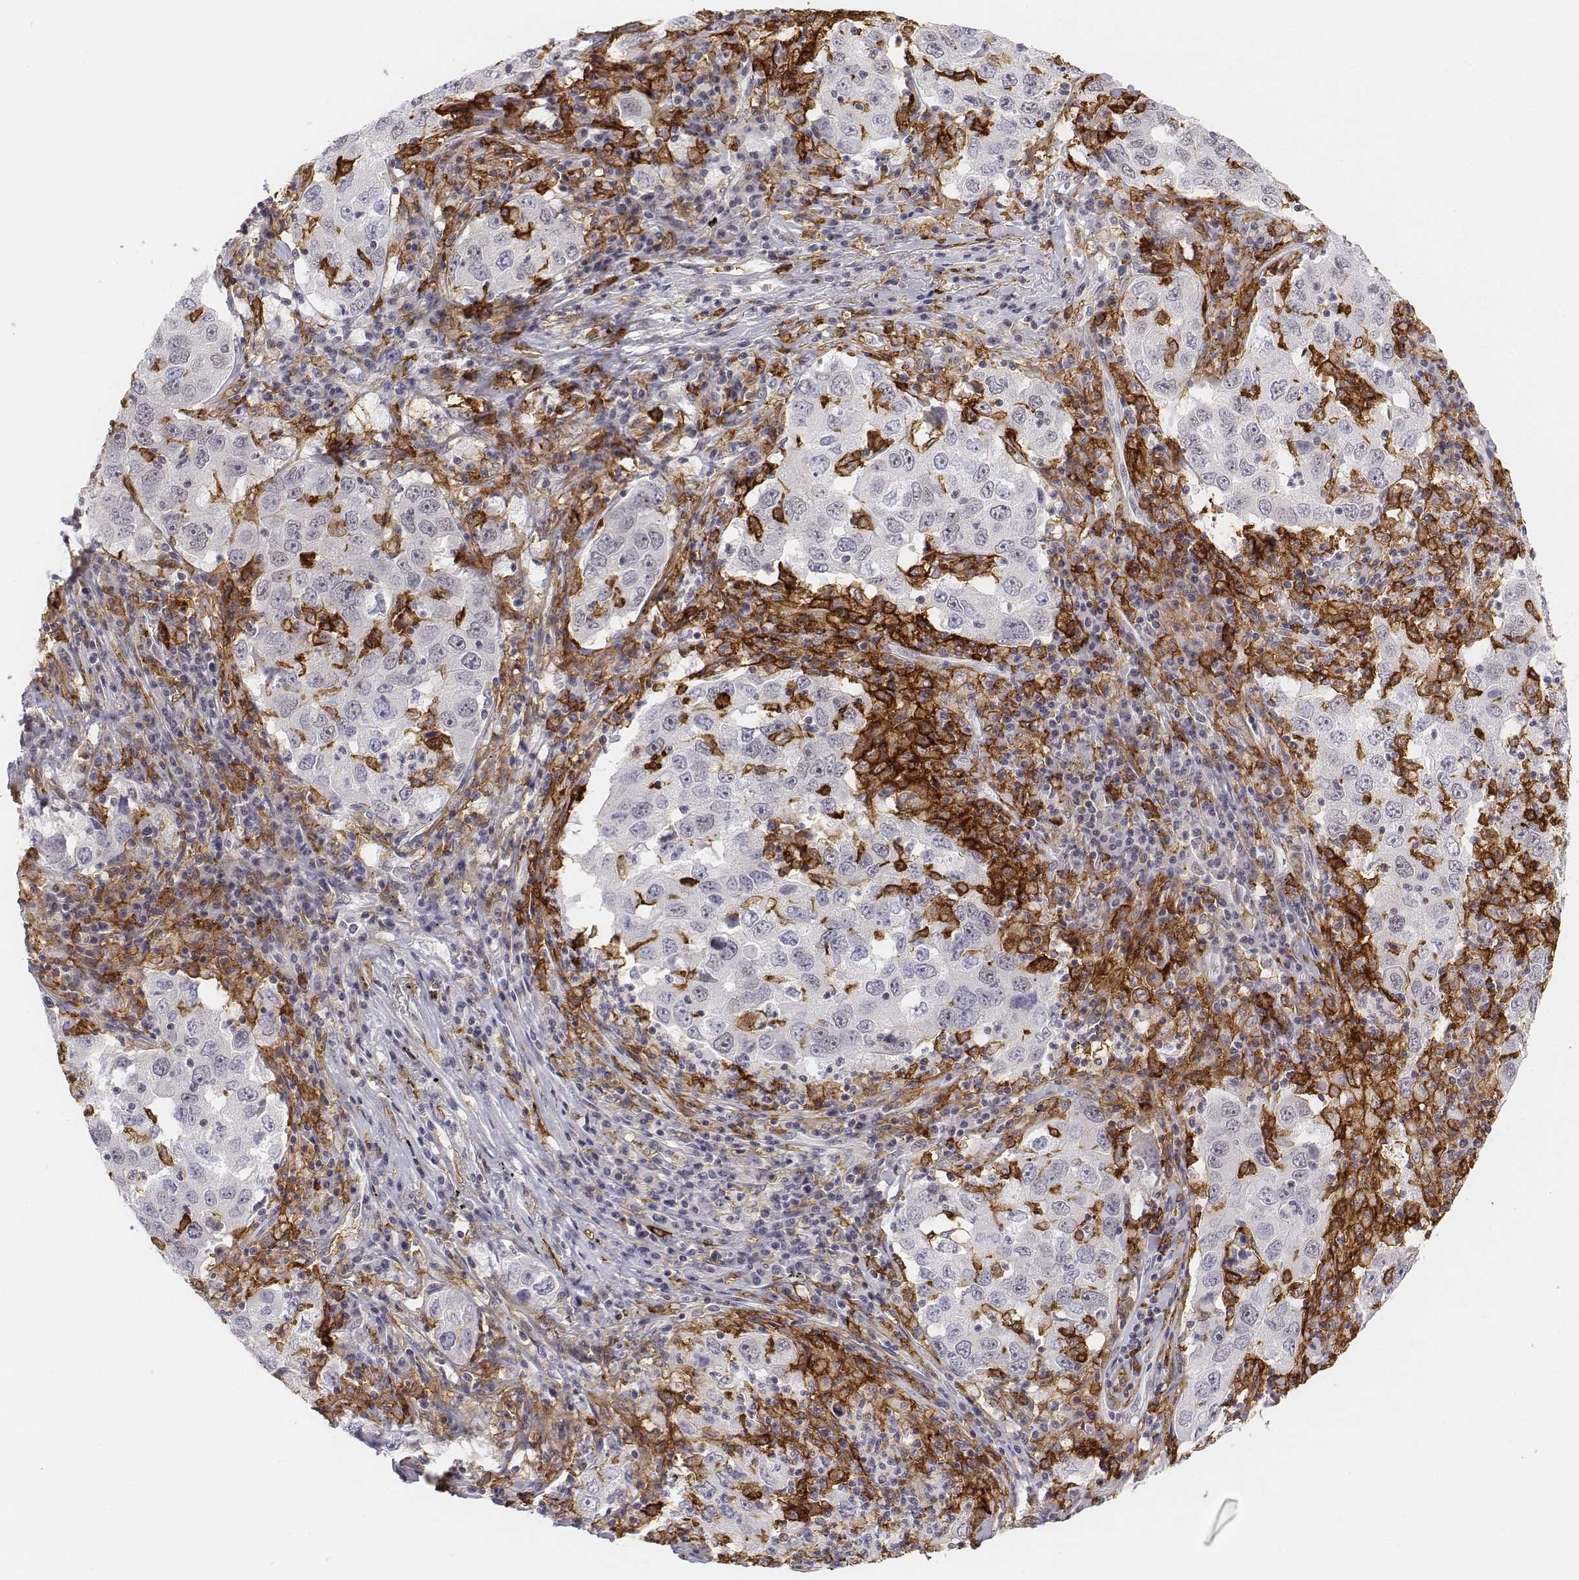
{"staining": {"intensity": "negative", "quantity": "none", "location": "none"}, "tissue": "lung cancer", "cell_type": "Tumor cells", "image_type": "cancer", "snomed": [{"axis": "morphology", "description": "Adenocarcinoma, NOS"}, {"axis": "topography", "description": "Lung"}], "caption": "Lung cancer was stained to show a protein in brown. There is no significant positivity in tumor cells.", "gene": "CD14", "patient": {"sex": "male", "age": 73}}